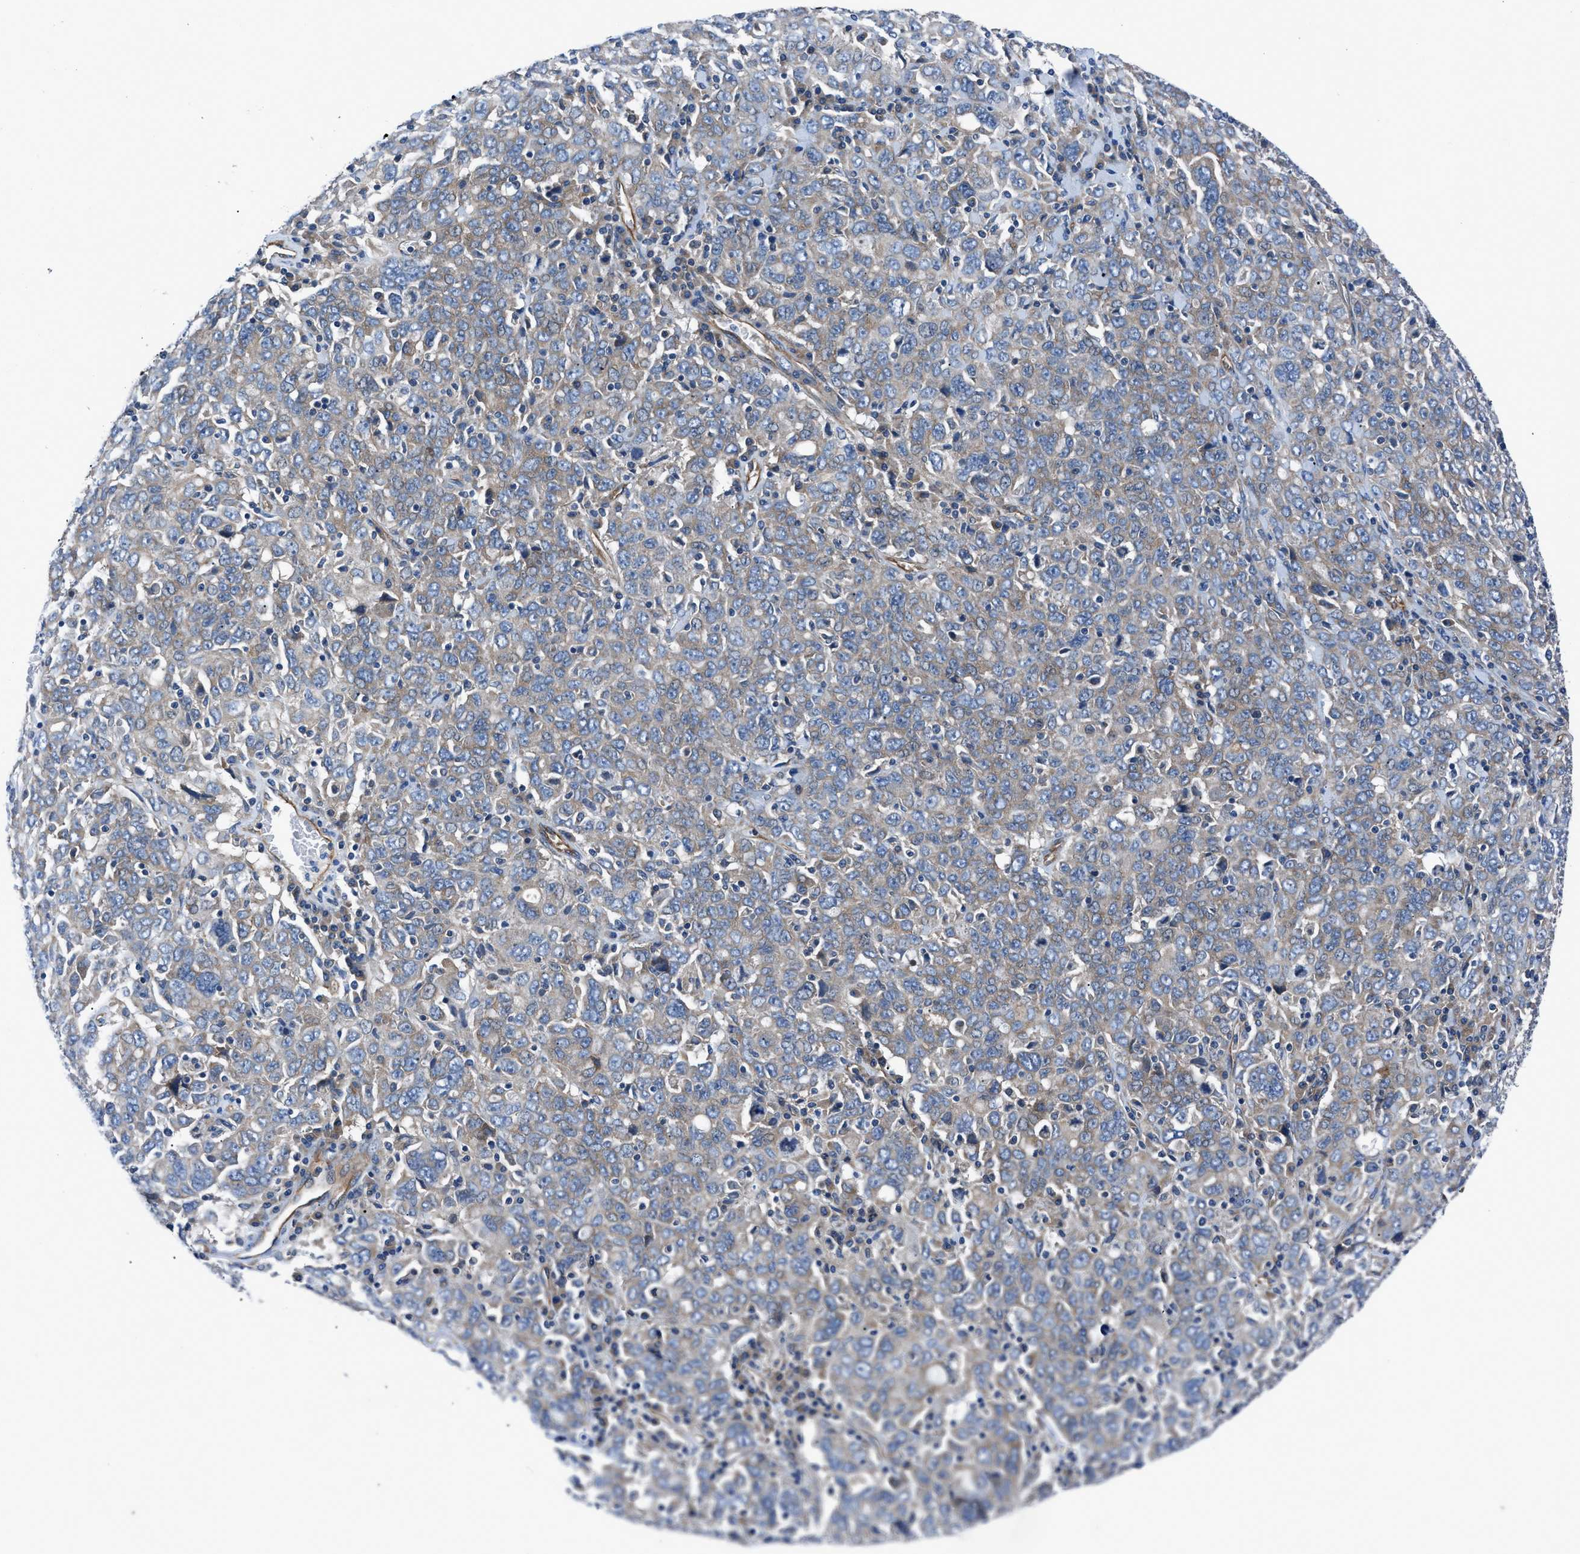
{"staining": {"intensity": "weak", "quantity": ">75%", "location": "cytoplasmic/membranous"}, "tissue": "ovarian cancer", "cell_type": "Tumor cells", "image_type": "cancer", "snomed": [{"axis": "morphology", "description": "Carcinoma, endometroid"}, {"axis": "topography", "description": "Ovary"}], "caption": "Endometroid carcinoma (ovarian) stained with a brown dye exhibits weak cytoplasmic/membranous positive staining in about >75% of tumor cells.", "gene": "TRIP4", "patient": {"sex": "female", "age": 62}}